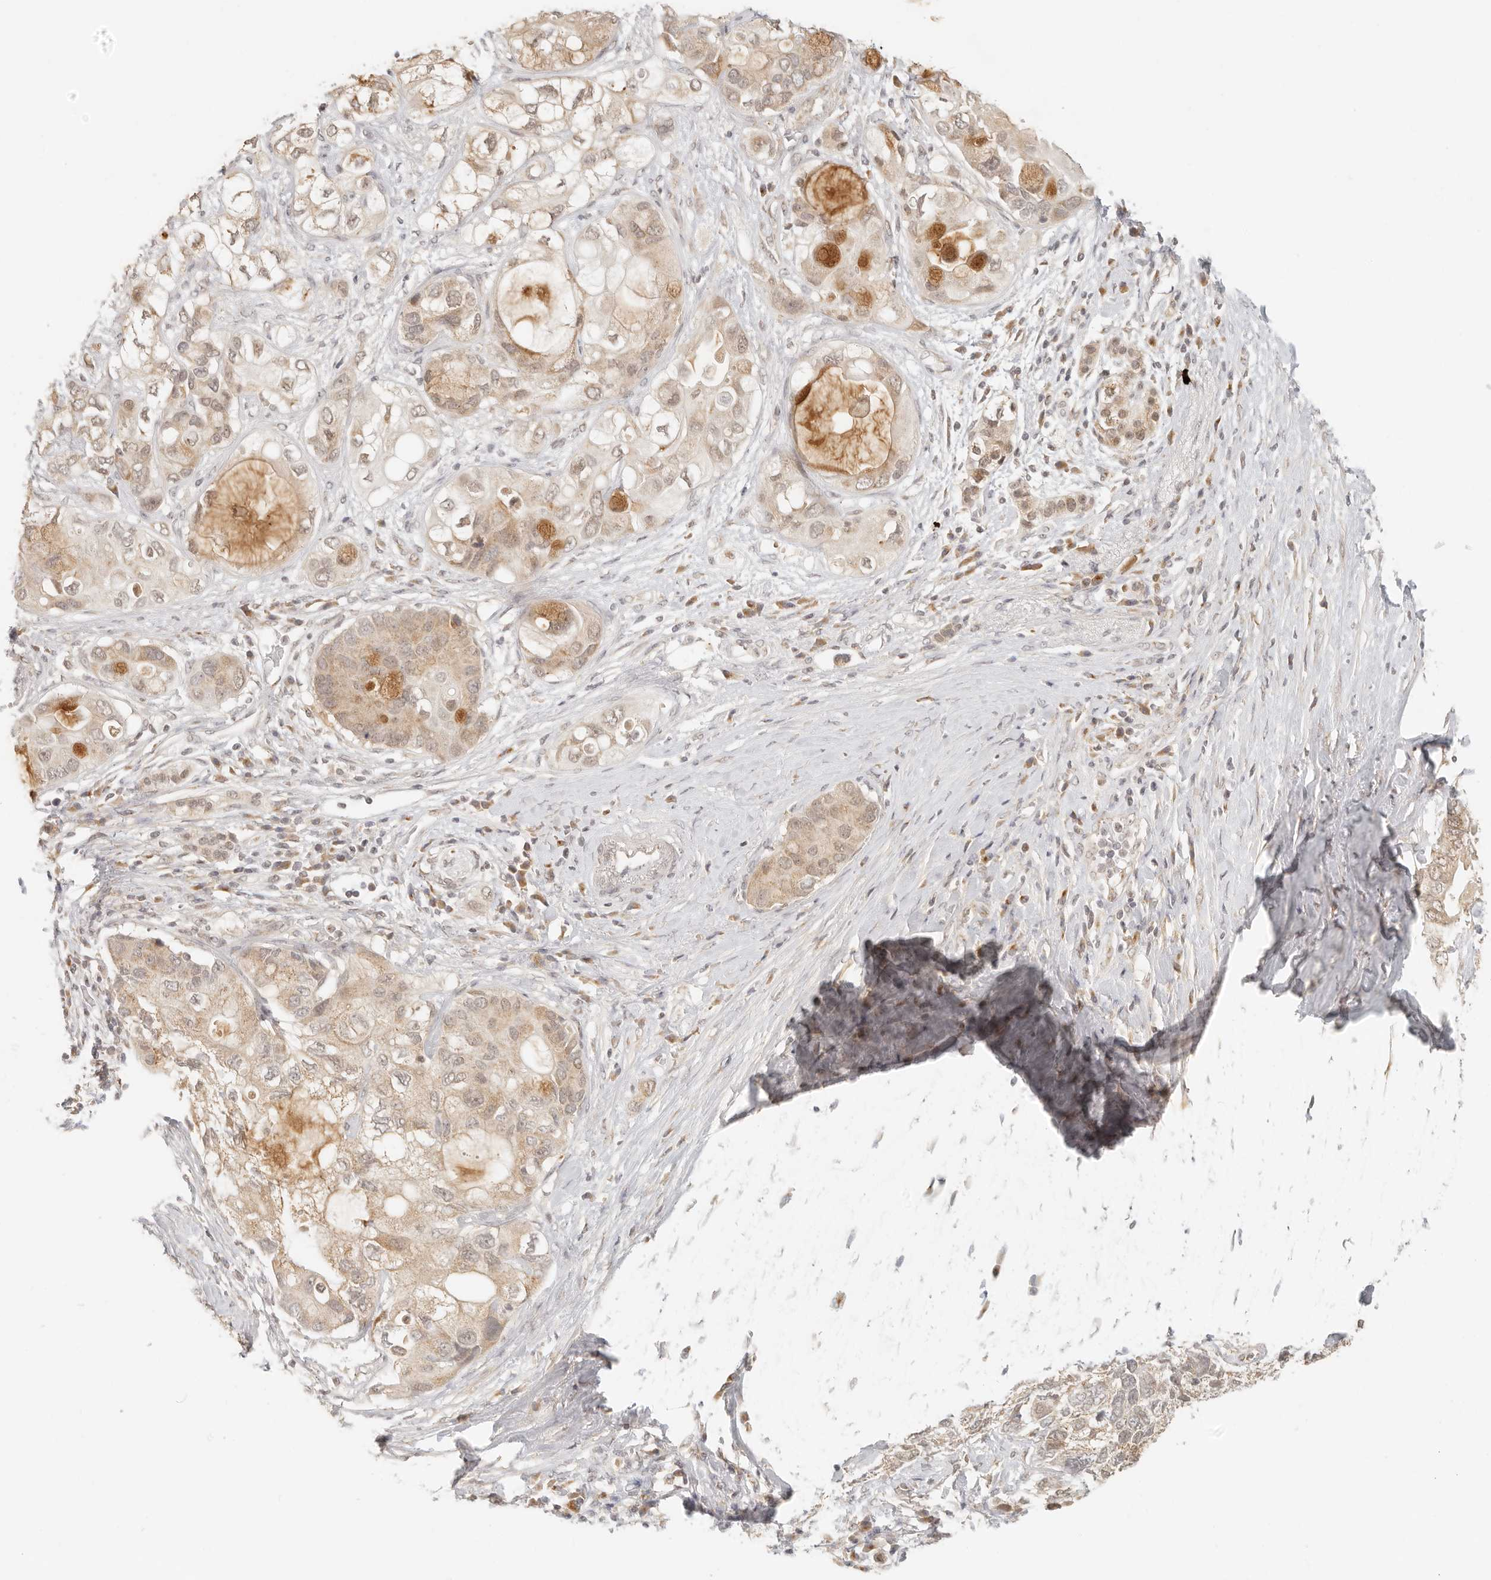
{"staining": {"intensity": "weak", "quantity": ">75%", "location": "cytoplasmic/membranous,nuclear"}, "tissue": "pancreatic cancer", "cell_type": "Tumor cells", "image_type": "cancer", "snomed": [{"axis": "morphology", "description": "Adenocarcinoma, NOS"}, {"axis": "topography", "description": "Pancreas"}], "caption": "Immunohistochemical staining of human pancreatic cancer (adenocarcinoma) exhibits low levels of weak cytoplasmic/membranous and nuclear positivity in approximately >75% of tumor cells.", "gene": "INTS11", "patient": {"sex": "female", "age": 56}}